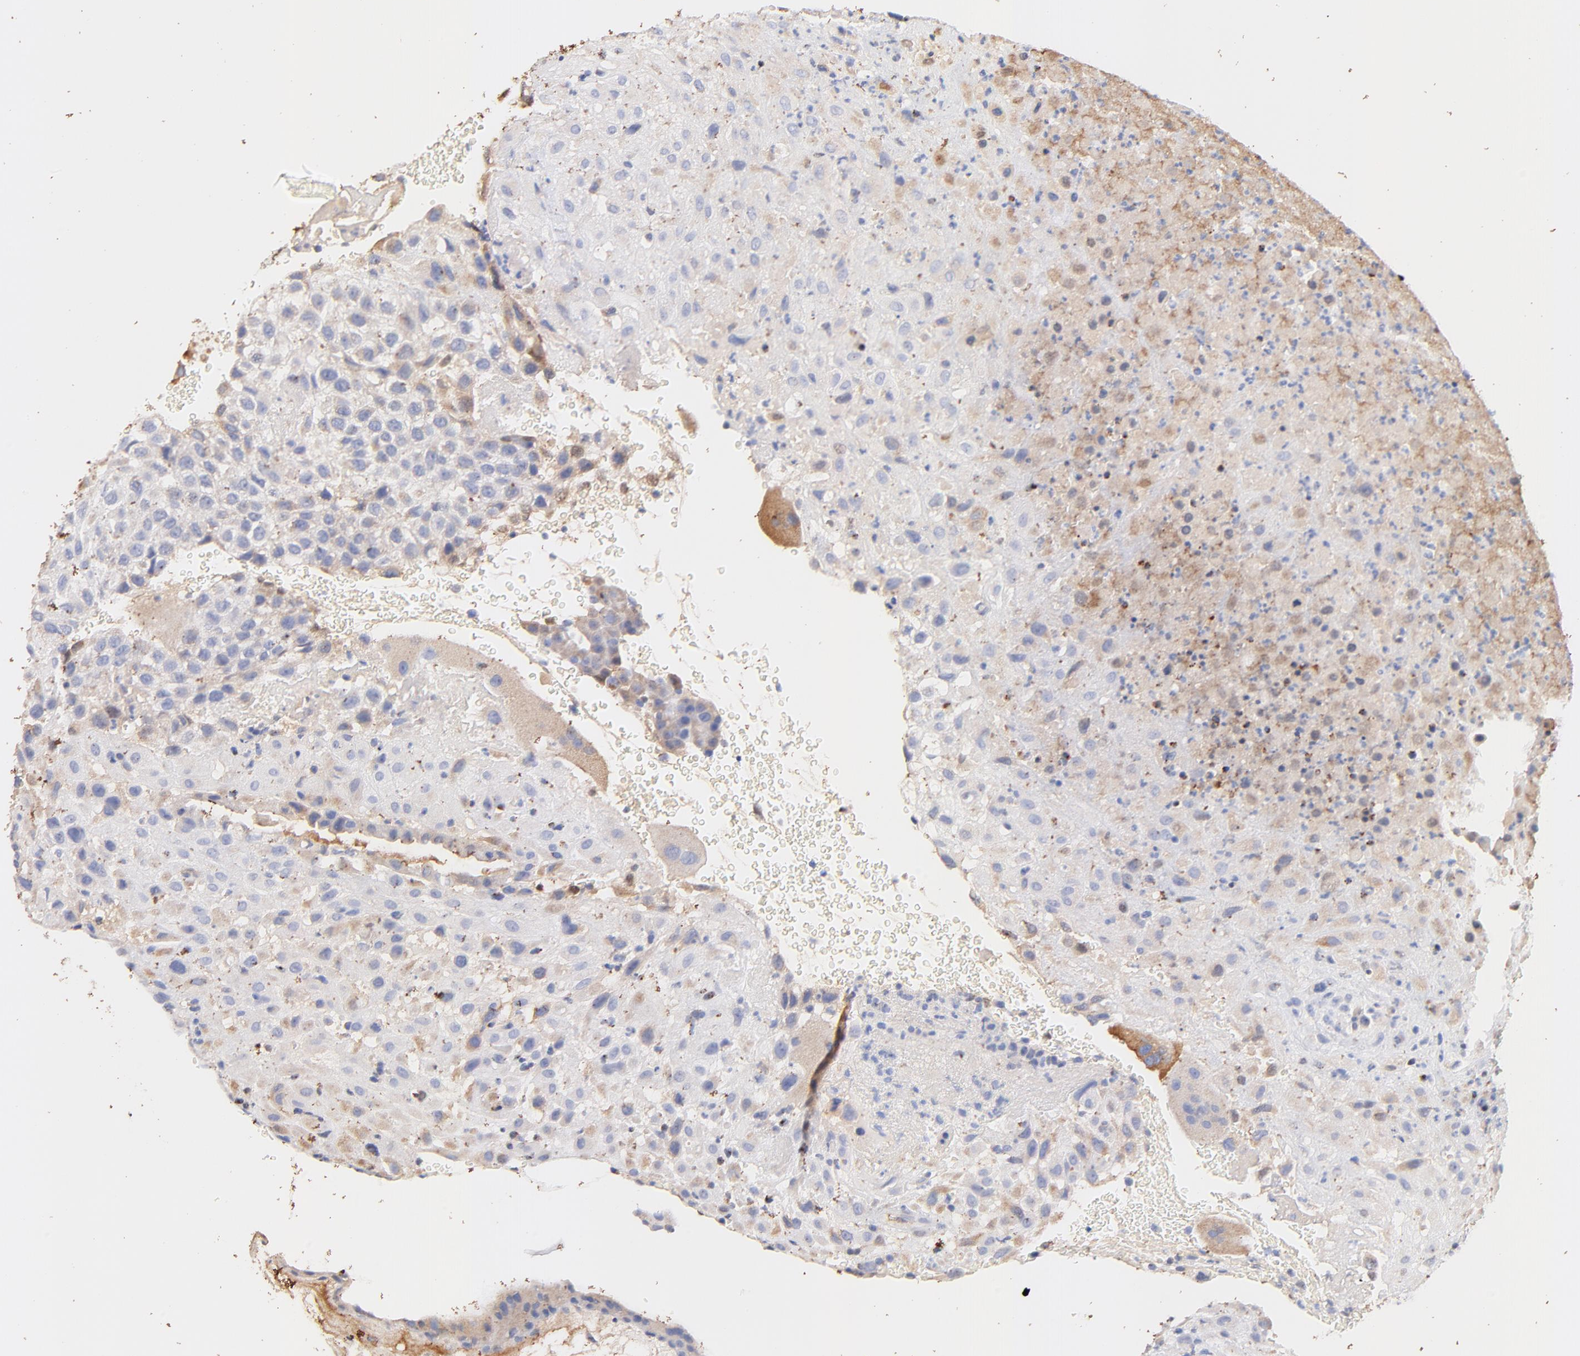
{"staining": {"intensity": "negative", "quantity": "none", "location": "none"}, "tissue": "placenta", "cell_type": "Decidual cells", "image_type": "normal", "snomed": [{"axis": "morphology", "description": "Normal tissue, NOS"}, {"axis": "topography", "description": "Placenta"}], "caption": "High magnification brightfield microscopy of benign placenta stained with DAB (3,3'-diaminobenzidine) (brown) and counterstained with hematoxylin (blue): decidual cells show no significant positivity. Brightfield microscopy of immunohistochemistry stained with DAB (3,3'-diaminobenzidine) (brown) and hematoxylin (blue), captured at high magnification.", "gene": "IGLV7", "patient": {"sex": "female", "age": 19}}